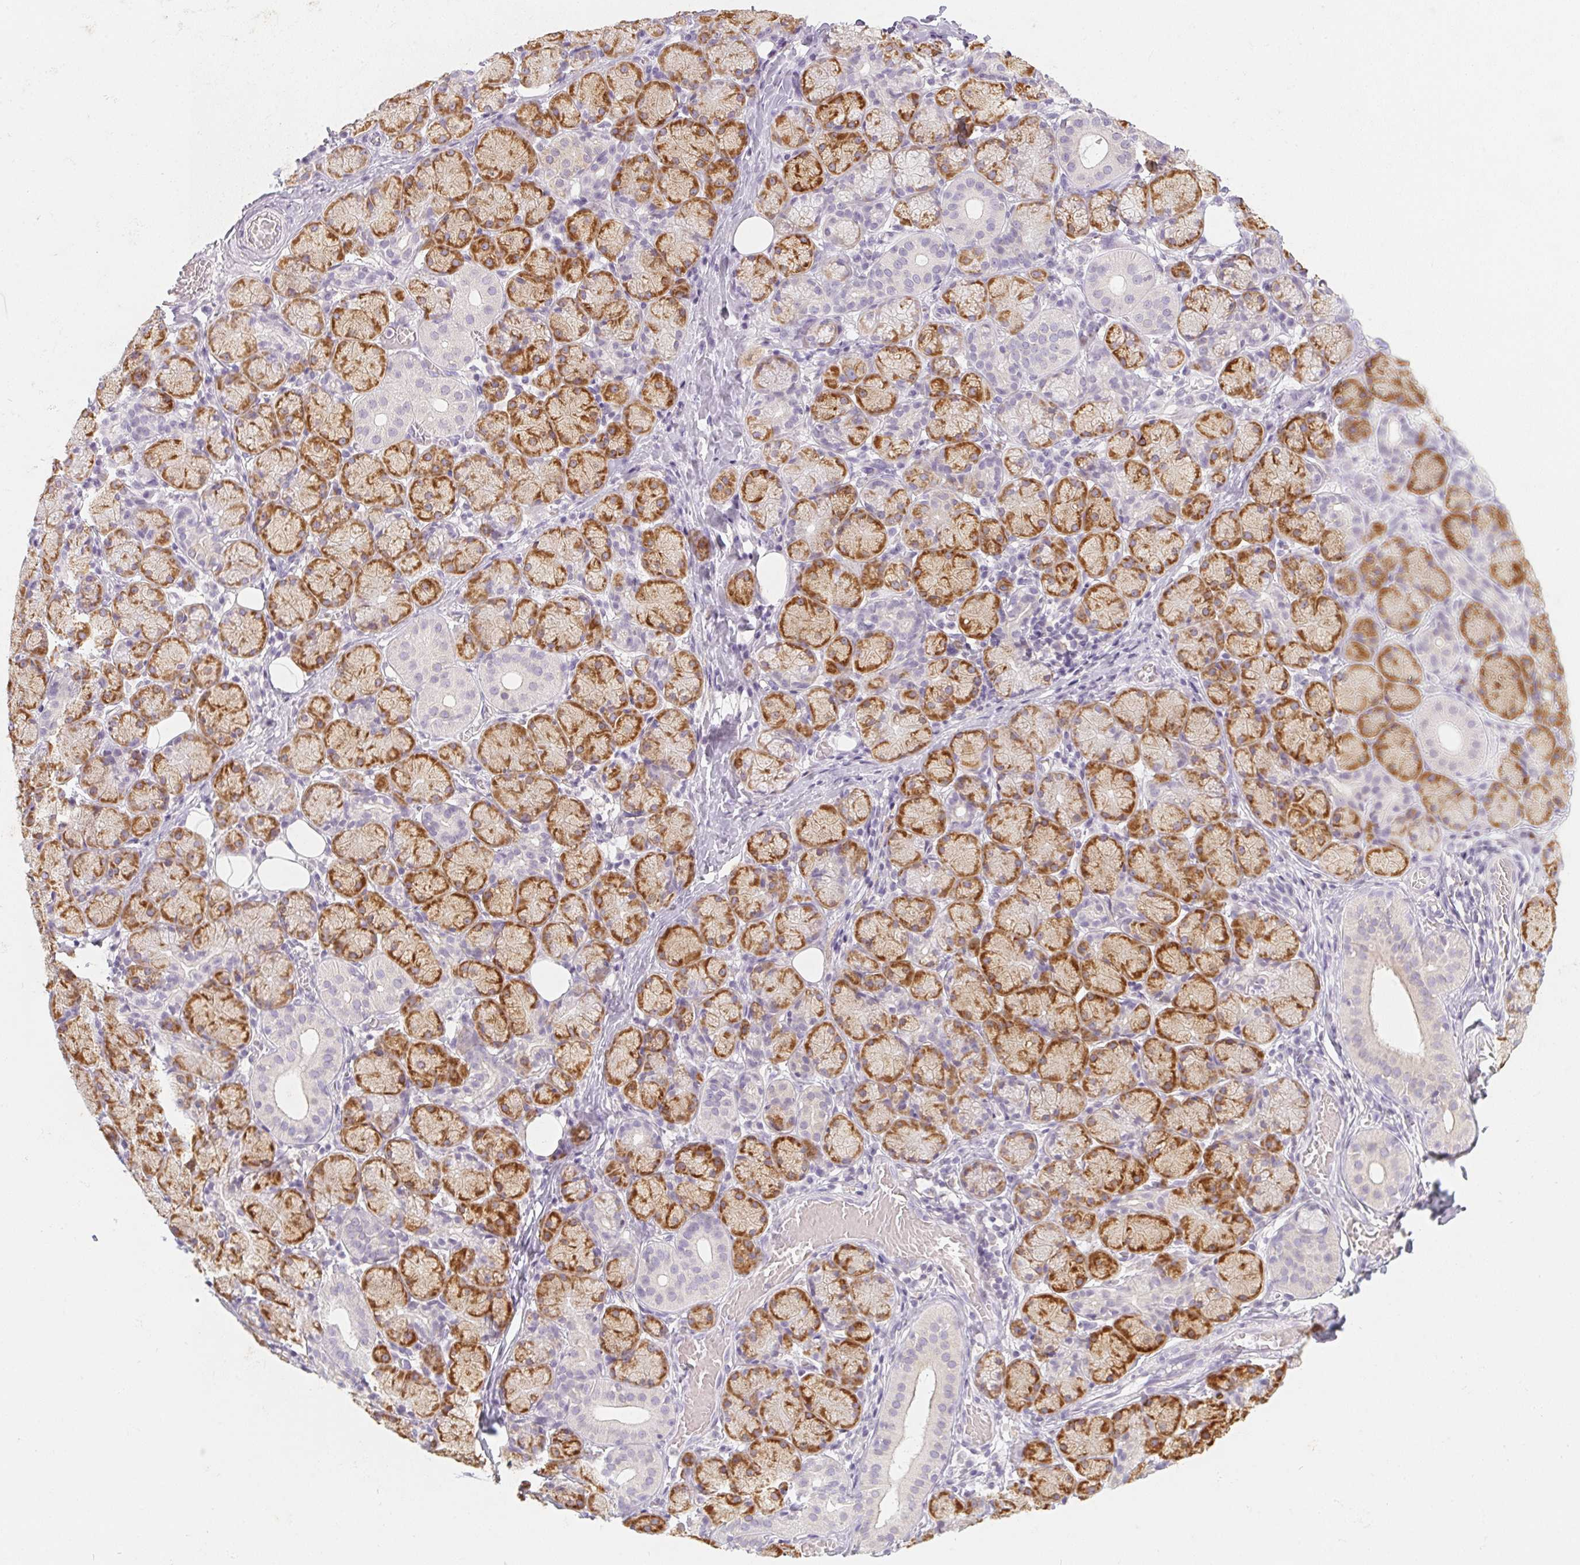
{"staining": {"intensity": "strong", "quantity": "25%-75%", "location": "cytoplasmic/membranous"}, "tissue": "salivary gland", "cell_type": "Glandular cells", "image_type": "normal", "snomed": [{"axis": "morphology", "description": "Normal tissue, NOS"}, {"axis": "topography", "description": "Salivary gland"}, {"axis": "topography", "description": "Peripheral nerve tissue"}], "caption": "Glandular cells display strong cytoplasmic/membranous positivity in approximately 25%-75% of cells in unremarkable salivary gland.", "gene": "SOAT1", "patient": {"sex": "female", "age": 24}}